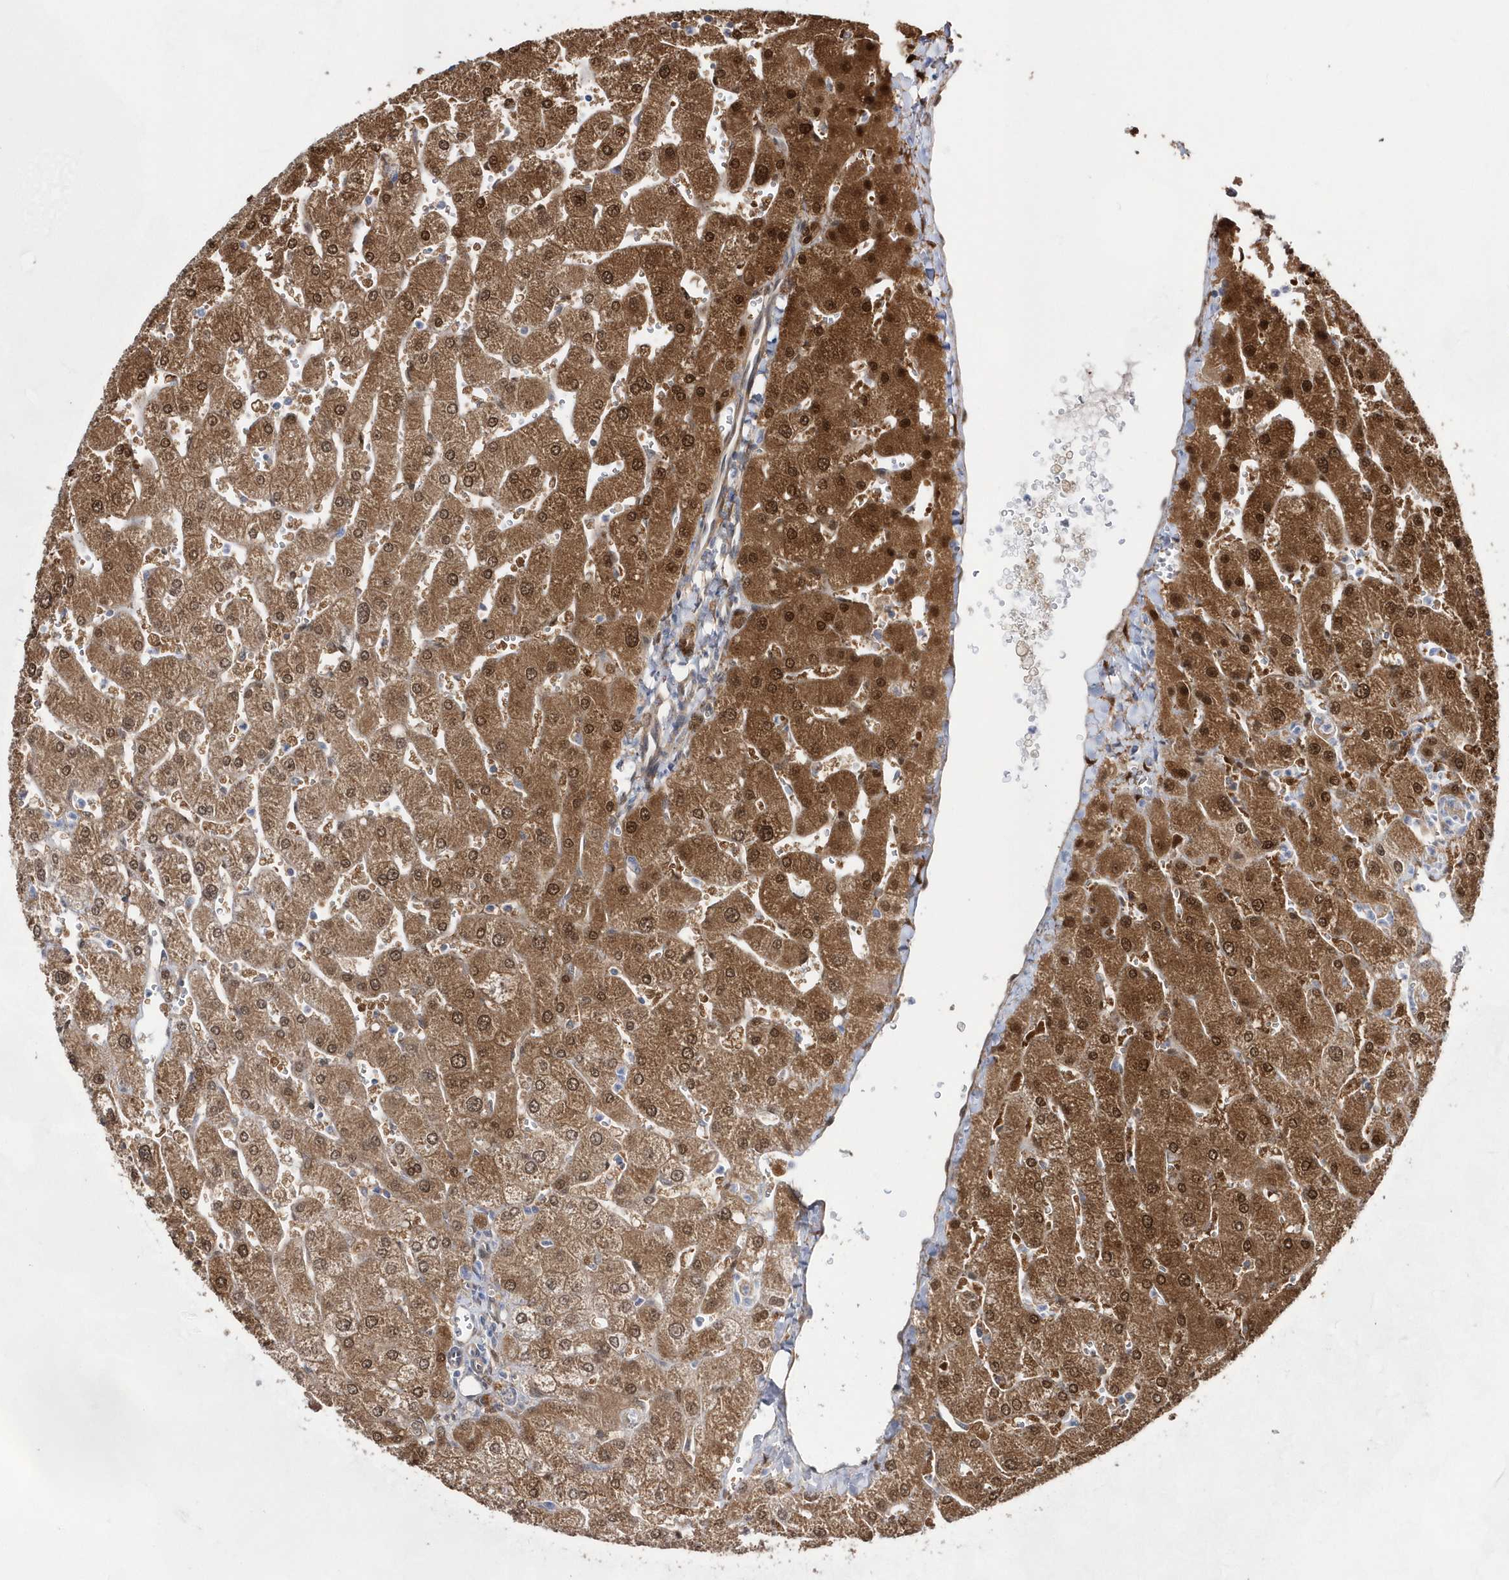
{"staining": {"intensity": "moderate", "quantity": ">75%", "location": "cytoplasmic/membranous"}, "tissue": "liver", "cell_type": "Cholangiocytes", "image_type": "normal", "snomed": [{"axis": "morphology", "description": "Normal tissue, NOS"}, {"axis": "topography", "description": "Liver"}], "caption": "High-power microscopy captured an immunohistochemistry histopathology image of unremarkable liver, revealing moderate cytoplasmic/membranous positivity in approximately >75% of cholangiocytes. (Brightfield microscopy of DAB IHC at high magnification).", "gene": "BDH2", "patient": {"sex": "male", "age": 55}}